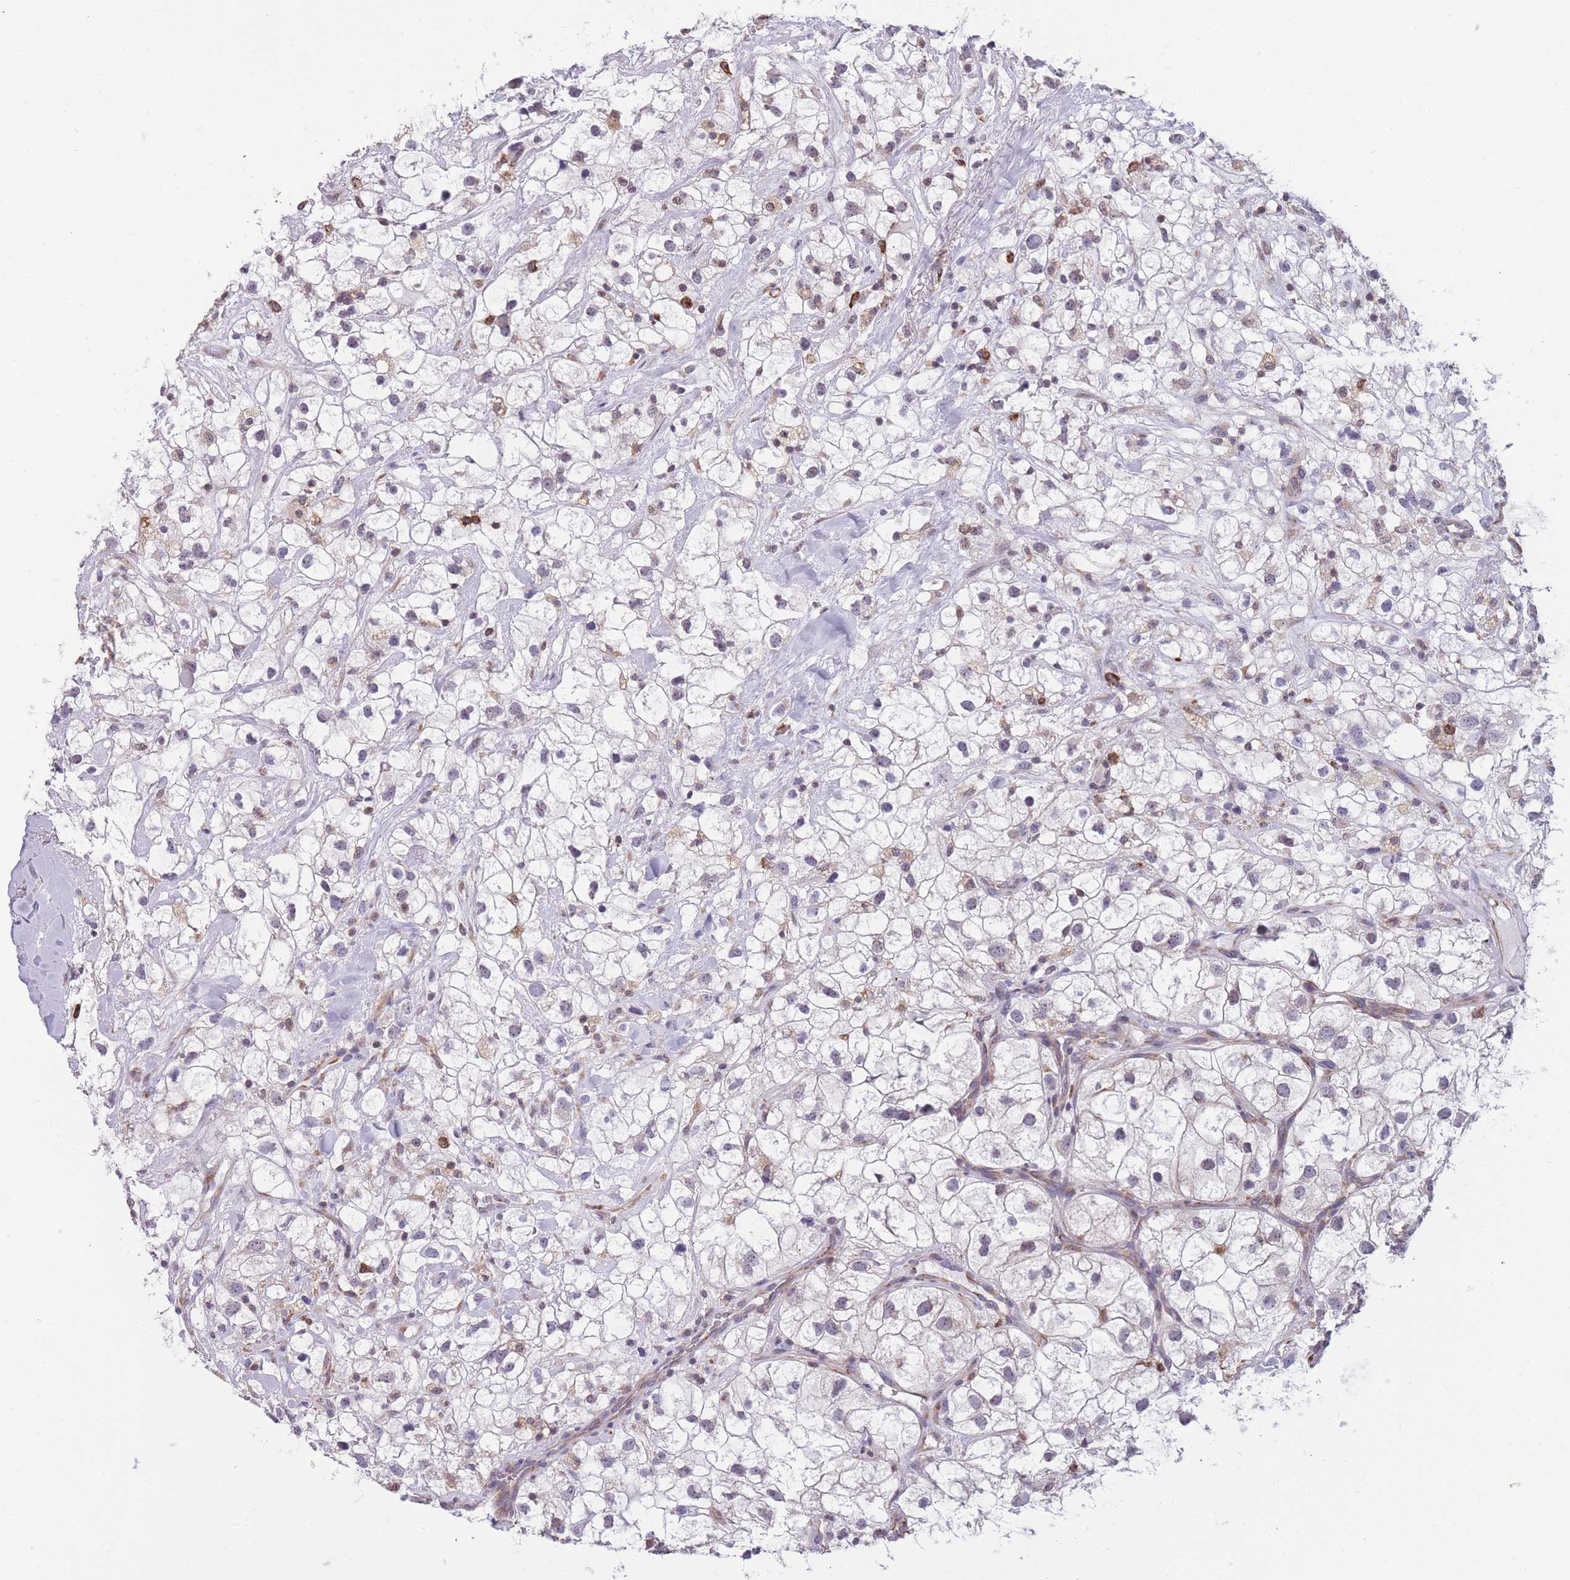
{"staining": {"intensity": "negative", "quantity": "none", "location": "none"}, "tissue": "renal cancer", "cell_type": "Tumor cells", "image_type": "cancer", "snomed": [{"axis": "morphology", "description": "Adenocarcinoma, NOS"}, {"axis": "topography", "description": "Kidney"}], "caption": "The image exhibits no staining of tumor cells in renal cancer.", "gene": "ZNF662", "patient": {"sex": "male", "age": 59}}